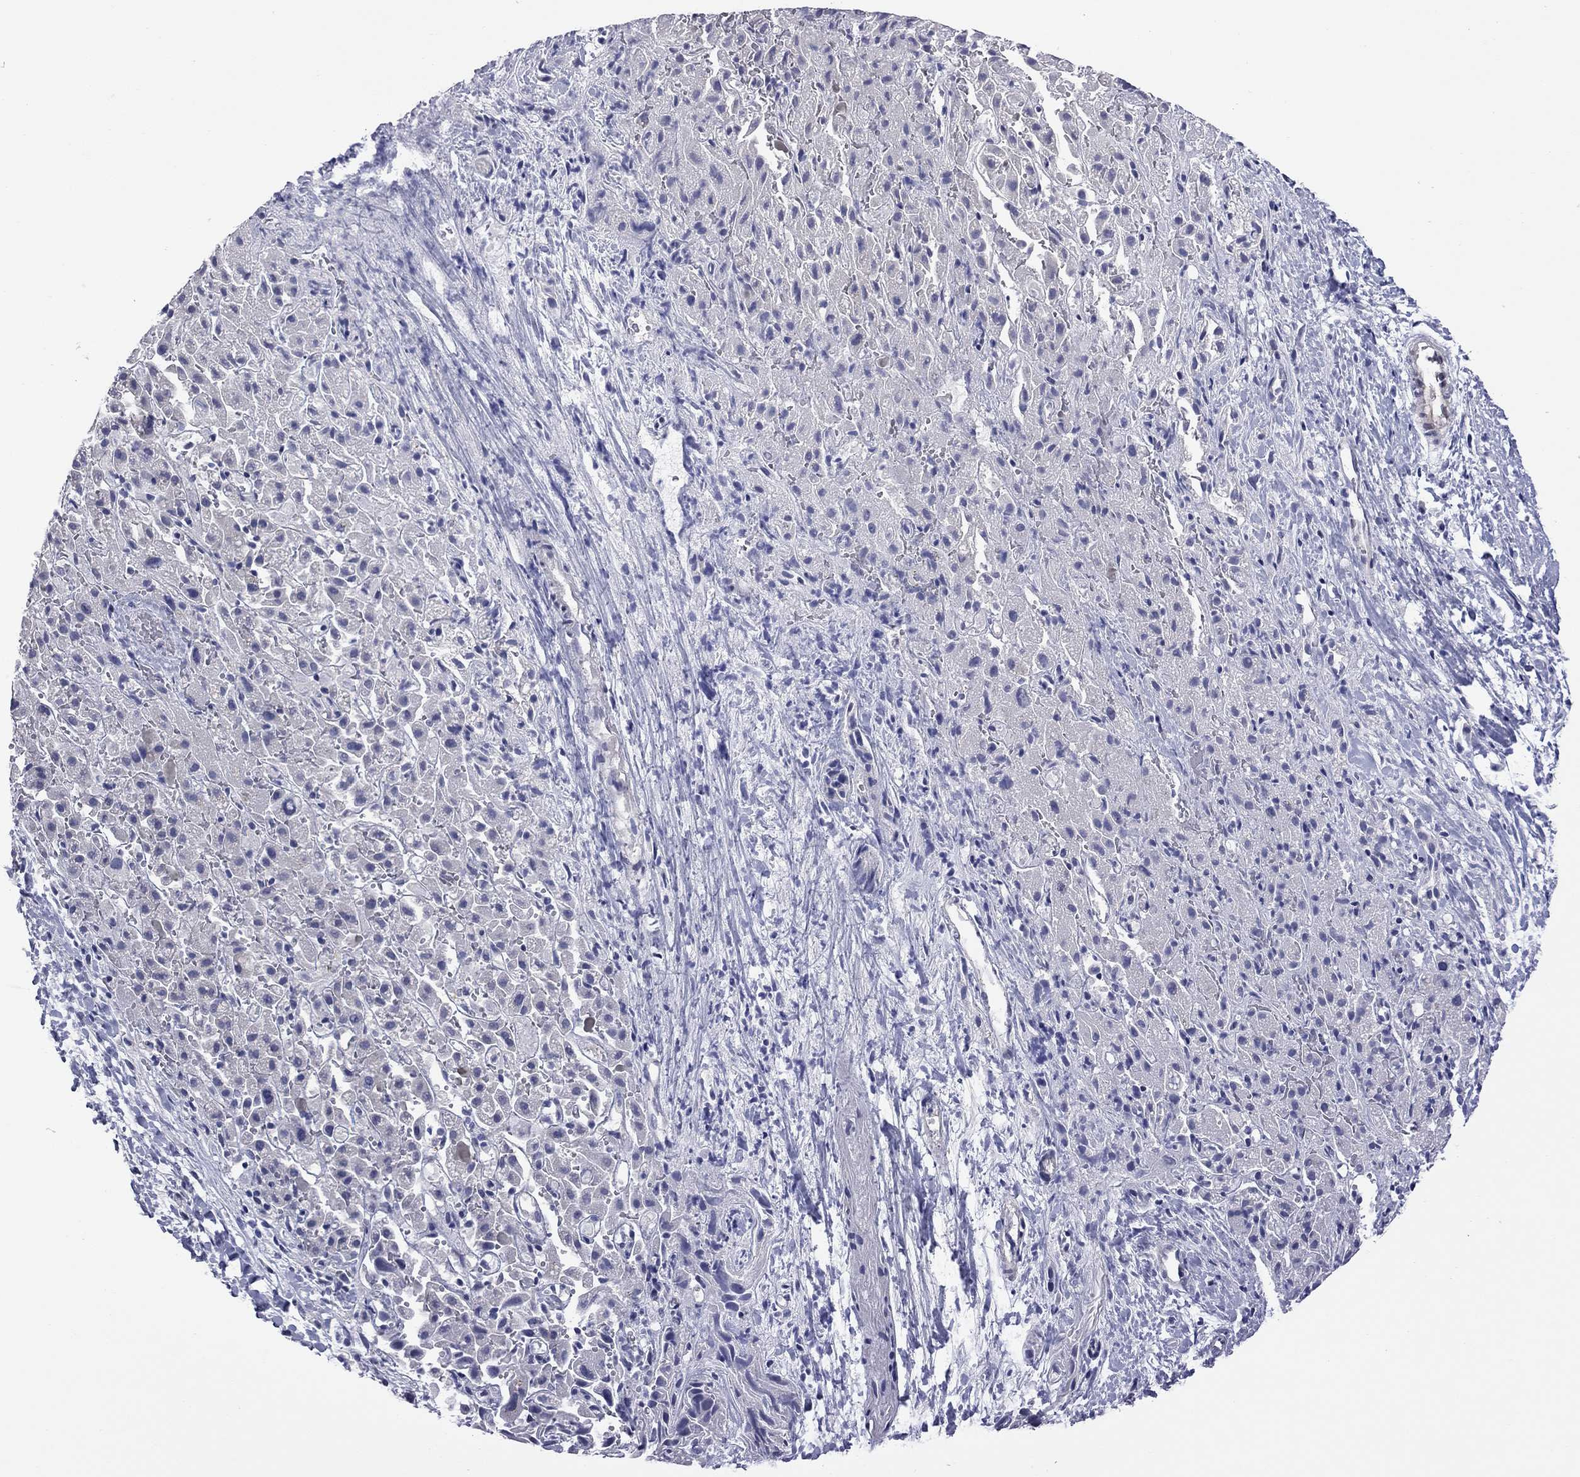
{"staining": {"intensity": "negative", "quantity": "none", "location": "none"}, "tissue": "liver cancer", "cell_type": "Tumor cells", "image_type": "cancer", "snomed": [{"axis": "morphology", "description": "Cholangiocarcinoma"}, {"axis": "topography", "description": "Liver"}], "caption": "This micrograph is of liver cholangiocarcinoma stained with immunohistochemistry (IHC) to label a protein in brown with the nuclei are counter-stained blue. There is no positivity in tumor cells.", "gene": "POU5F2", "patient": {"sex": "female", "age": 52}}